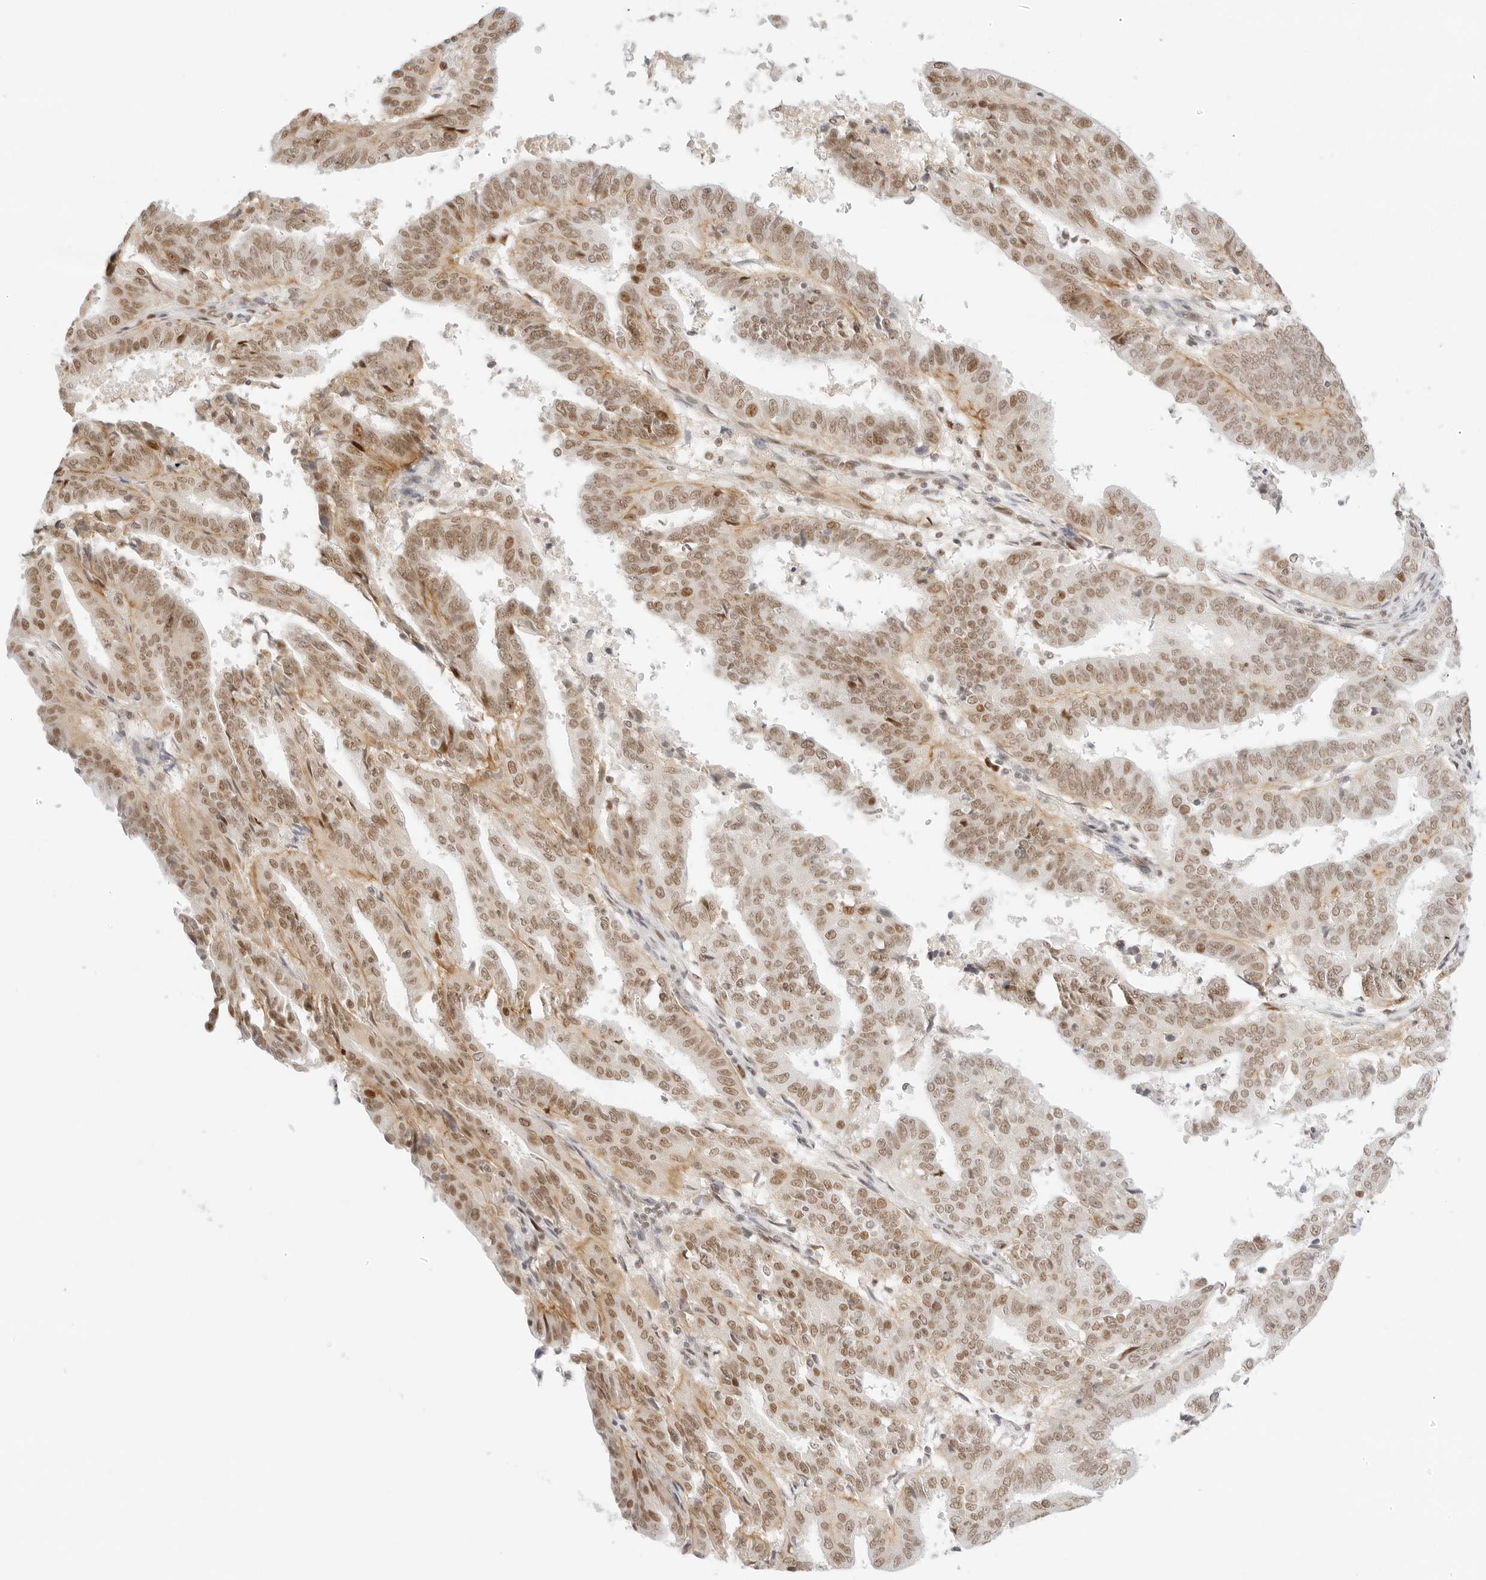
{"staining": {"intensity": "moderate", "quantity": ">75%", "location": "cytoplasmic/membranous,nuclear"}, "tissue": "endometrial cancer", "cell_type": "Tumor cells", "image_type": "cancer", "snomed": [{"axis": "morphology", "description": "Adenocarcinoma, NOS"}, {"axis": "topography", "description": "Uterus"}], "caption": "Immunohistochemical staining of endometrial adenocarcinoma displays medium levels of moderate cytoplasmic/membranous and nuclear positivity in about >75% of tumor cells. The staining is performed using DAB brown chromogen to label protein expression. The nuclei are counter-stained blue using hematoxylin.", "gene": "ITGA6", "patient": {"sex": "female", "age": 77}}